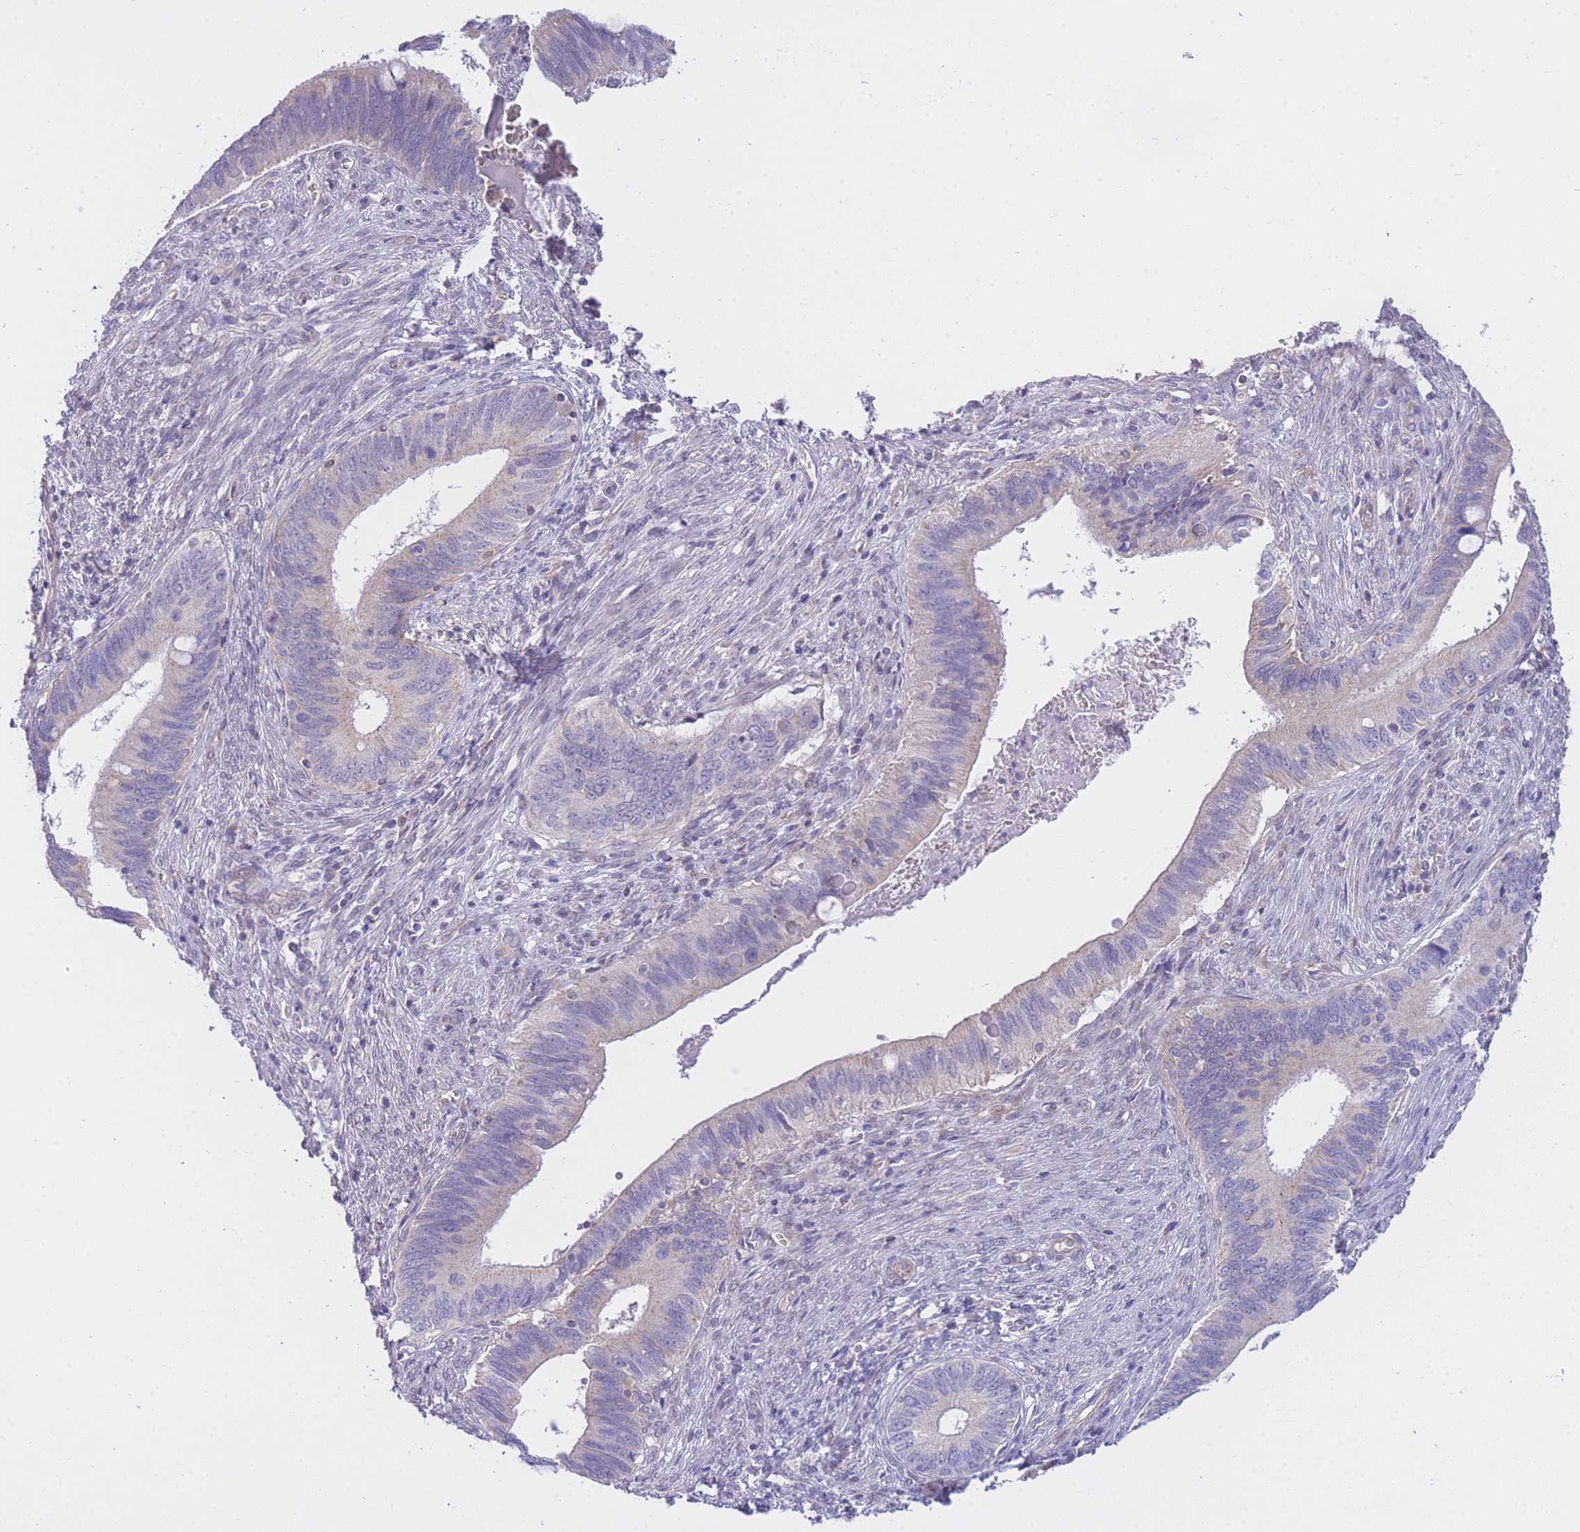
{"staining": {"intensity": "negative", "quantity": "none", "location": "none"}, "tissue": "cervical cancer", "cell_type": "Tumor cells", "image_type": "cancer", "snomed": [{"axis": "morphology", "description": "Adenocarcinoma, NOS"}, {"axis": "topography", "description": "Cervix"}], "caption": "DAB immunohistochemical staining of cervical adenocarcinoma reveals no significant positivity in tumor cells.", "gene": "CTBP1", "patient": {"sex": "female", "age": 42}}